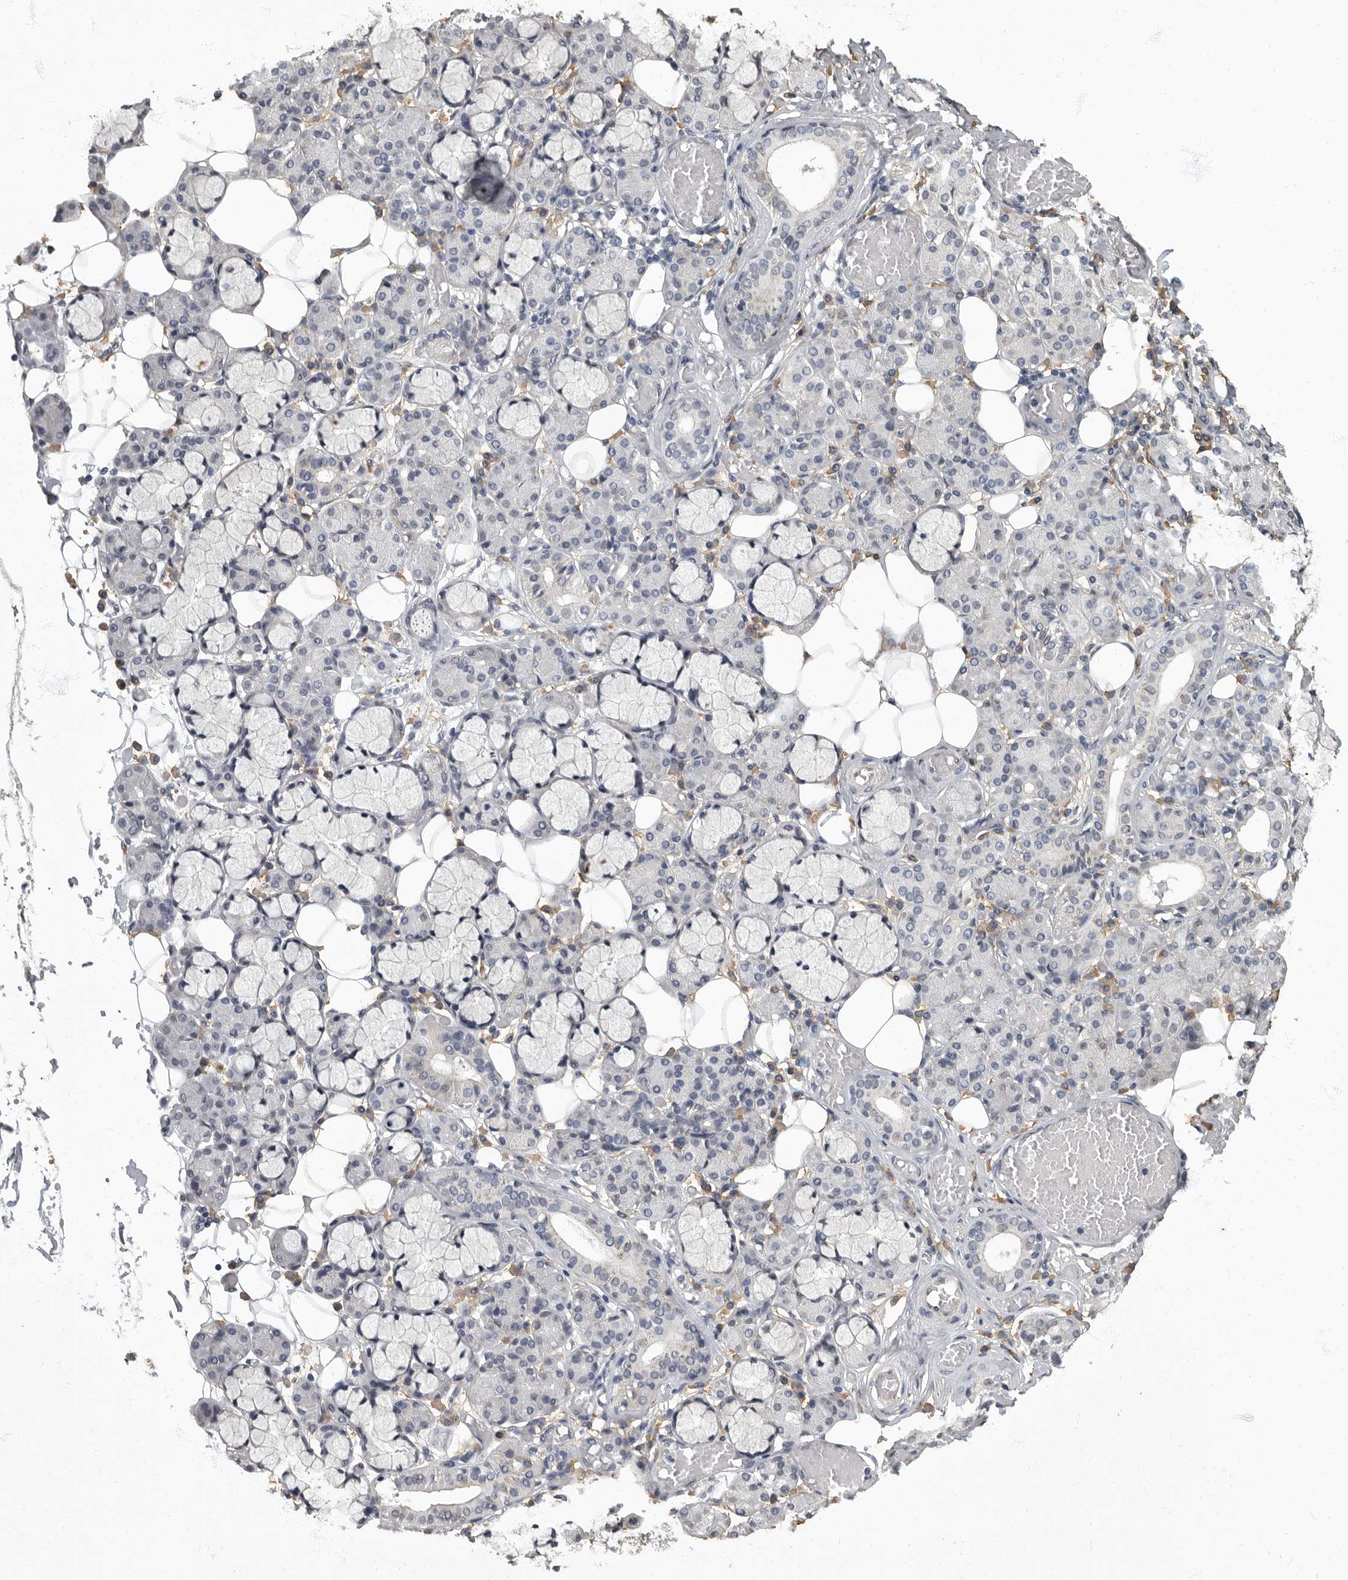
{"staining": {"intensity": "negative", "quantity": "none", "location": "none"}, "tissue": "salivary gland", "cell_type": "Glandular cells", "image_type": "normal", "snomed": [{"axis": "morphology", "description": "Normal tissue, NOS"}, {"axis": "topography", "description": "Salivary gland"}], "caption": "IHC image of benign salivary gland stained for a protein (brown), which reveals no expression in glandular cells.", "gene": "ARHGEF10", "patient": {"sex": "male", "age": 63}}